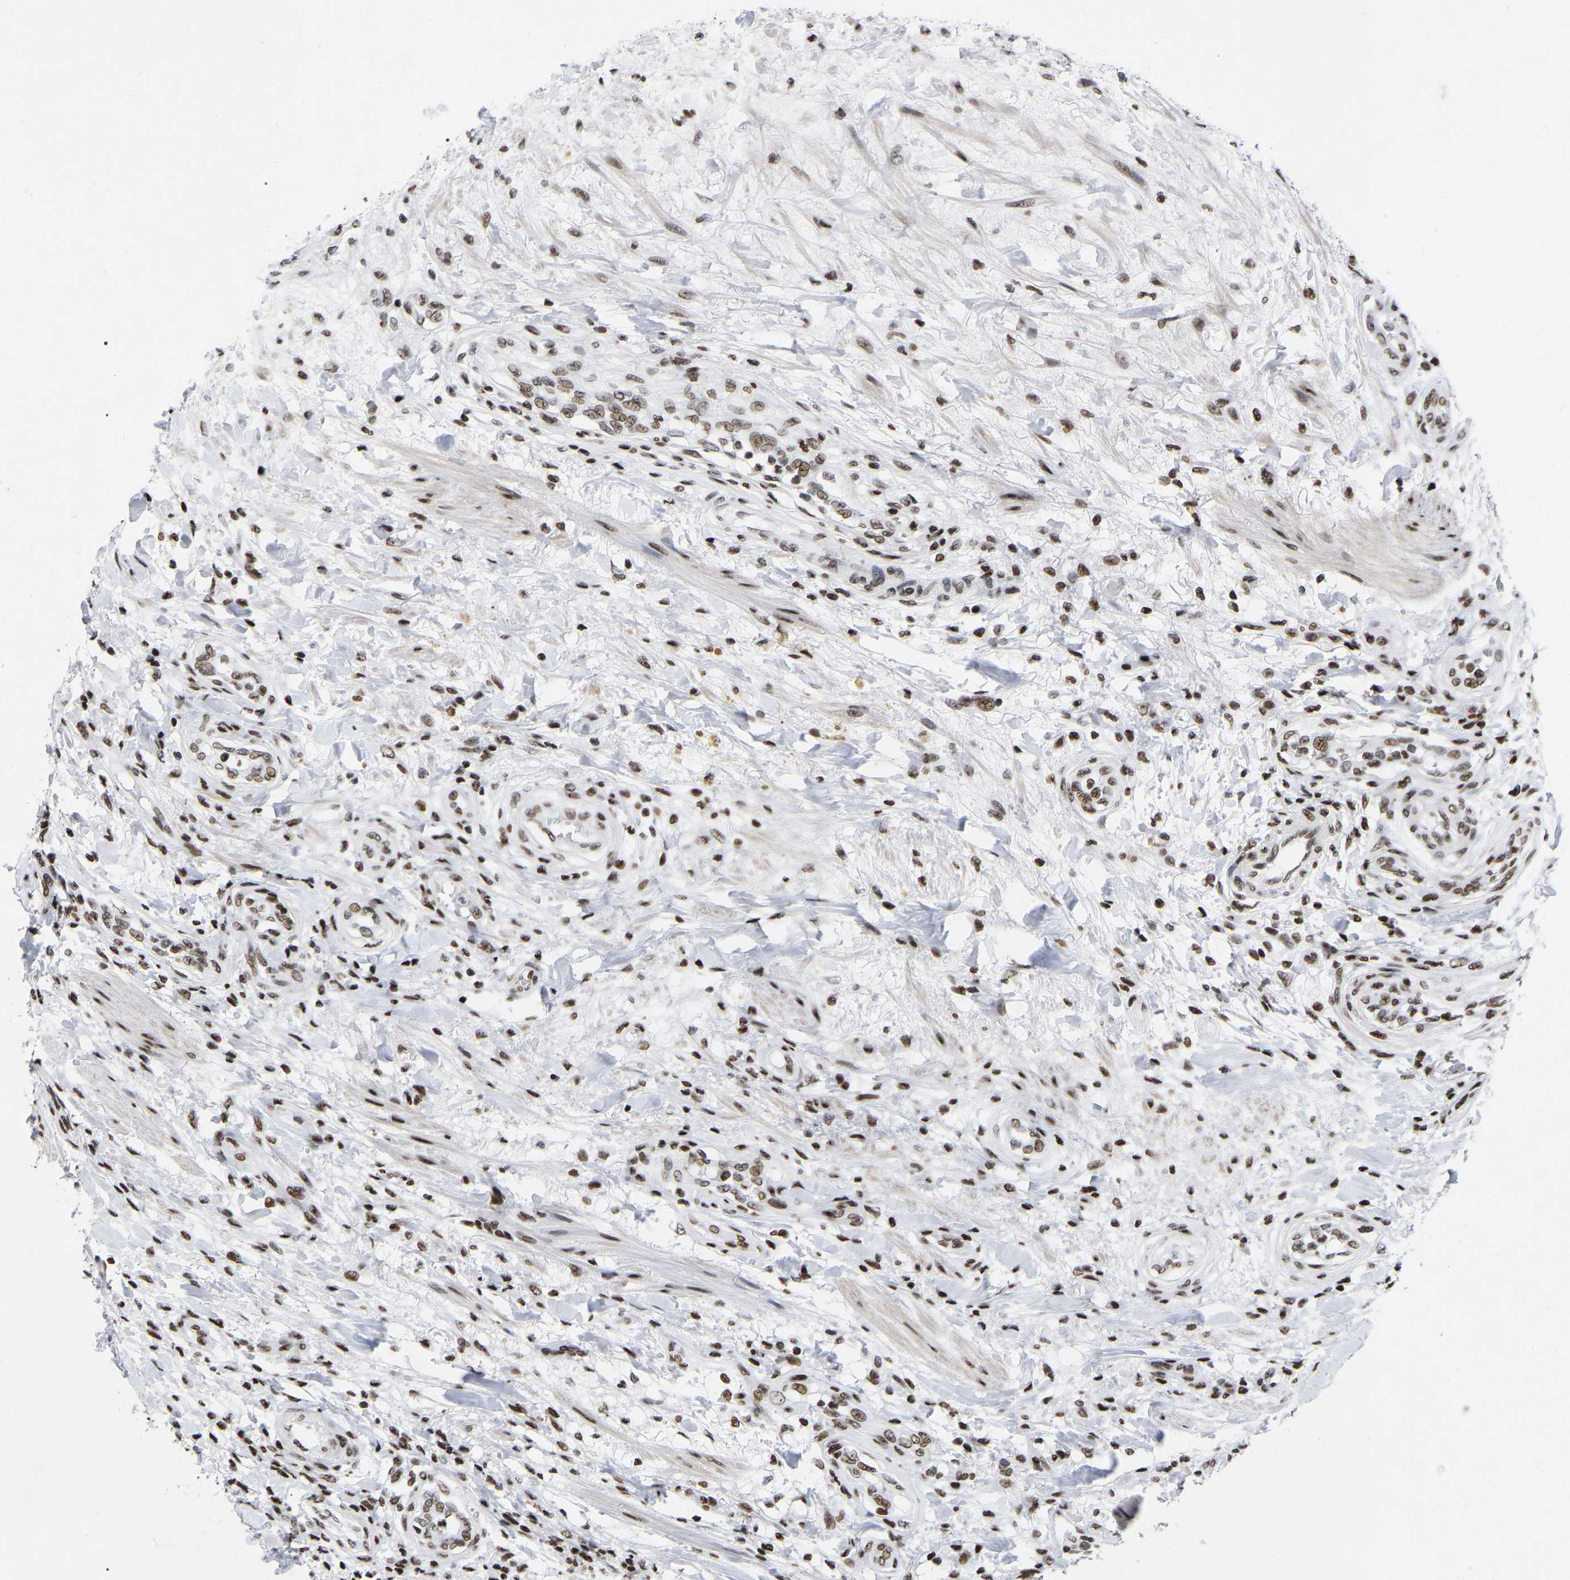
{"staining": {"intensity": "moderate", "quantity": ">75%", "location": "nuclear"}, "tissue": "testis cancer", "cell_type": "Tumor cells", "image_type": "cancer", "snomed": [{"axis": "morphology", "description": "Seminoma, NOS"}, {"axis": "topography", "description": "Testis"}], "caption": "Testis cancer (seminoma) tissue reveals moderate nuclear staining in about >75% of tumor cells", "gene": "PRCC", "patient": {"sex": "male", "age": 59}}